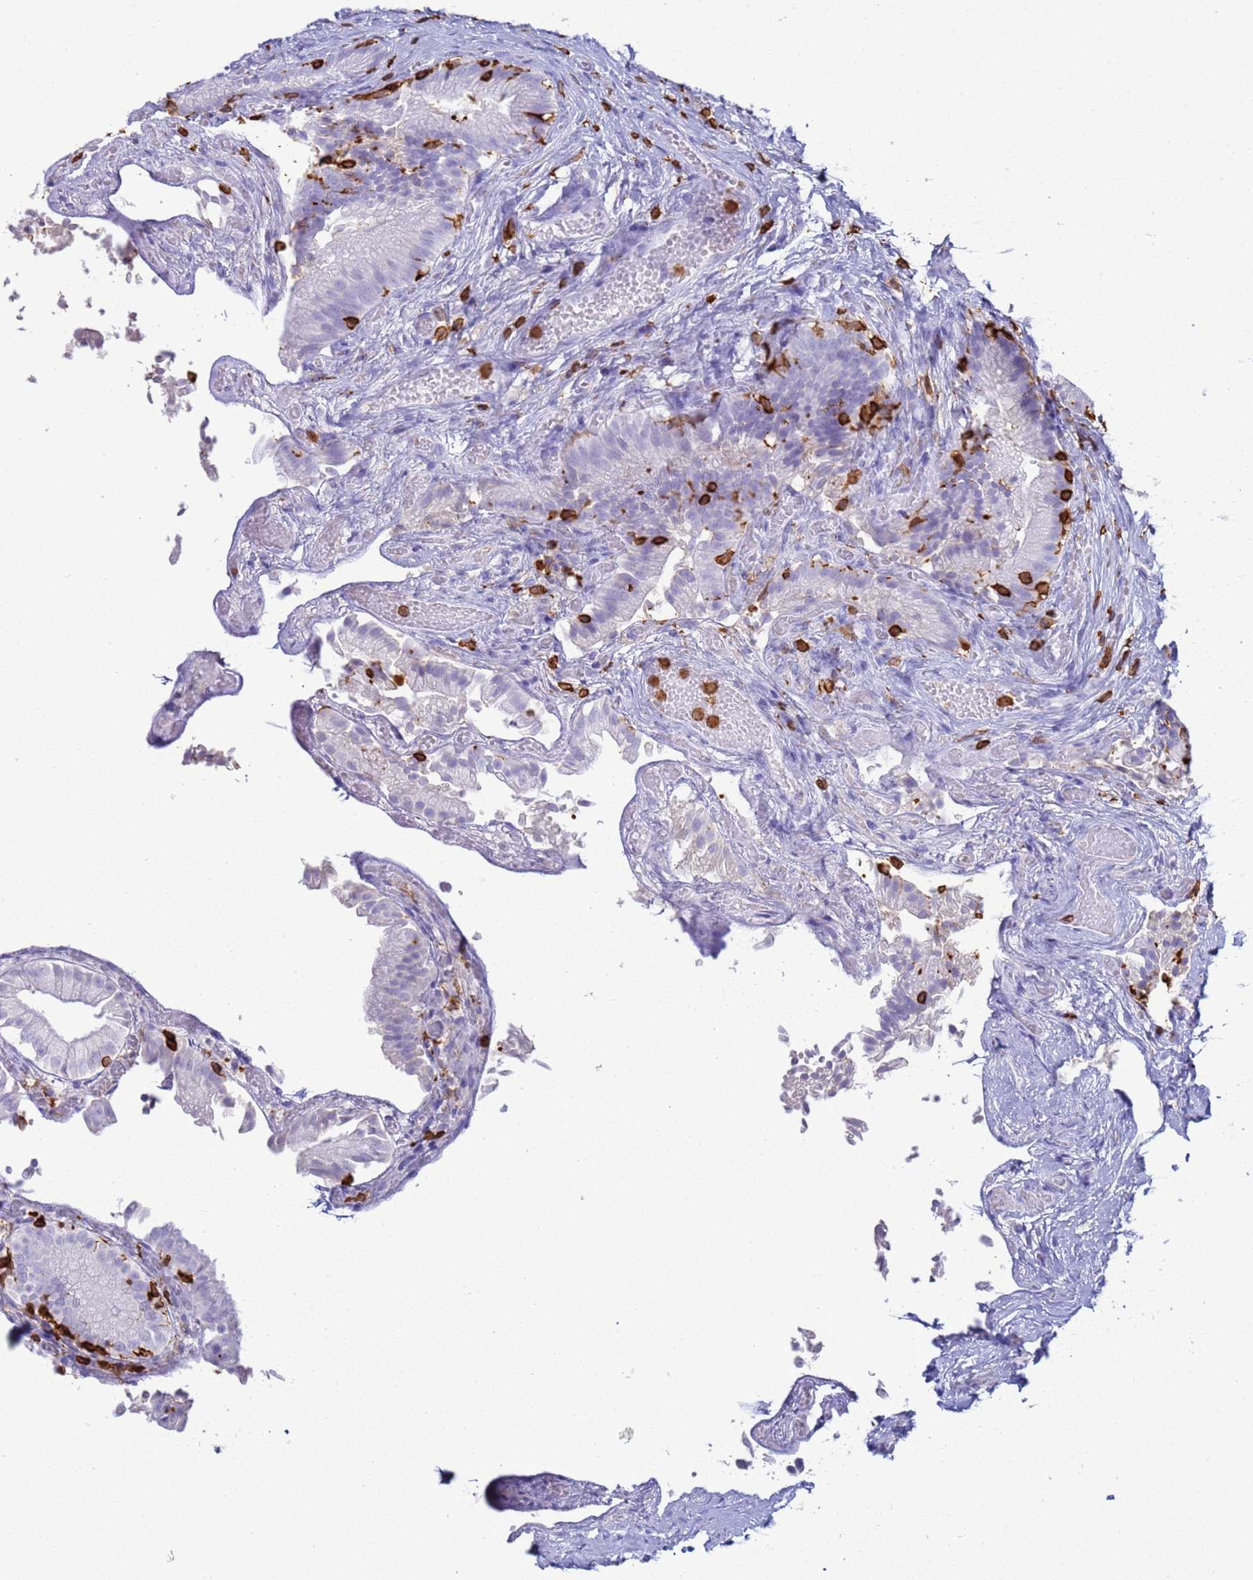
{"staining": {"intensity": "negative", "quantity": "none", "location": "none"}, "tissue": "gallbladder", "cell_type": "Glandular cells", "image_type": "normal", "snomed": [{"axis": "morphology", "description": "Normal tissue, NOS"}, {"axis": "topography", "description": "Gallbladder"}], "caption": "A photomicrograph of gallbladder stained for a protein exhibits no brown staining in glandular cells. (Stains: DAB (3,3'-diaminobenzidine) immunohistochemistry with hematoxylin counter stain, Microscopy: brightfield microscopy at high magnification).", "gene": "IRF5", "patient": {"sex": "female", "age": 47}}